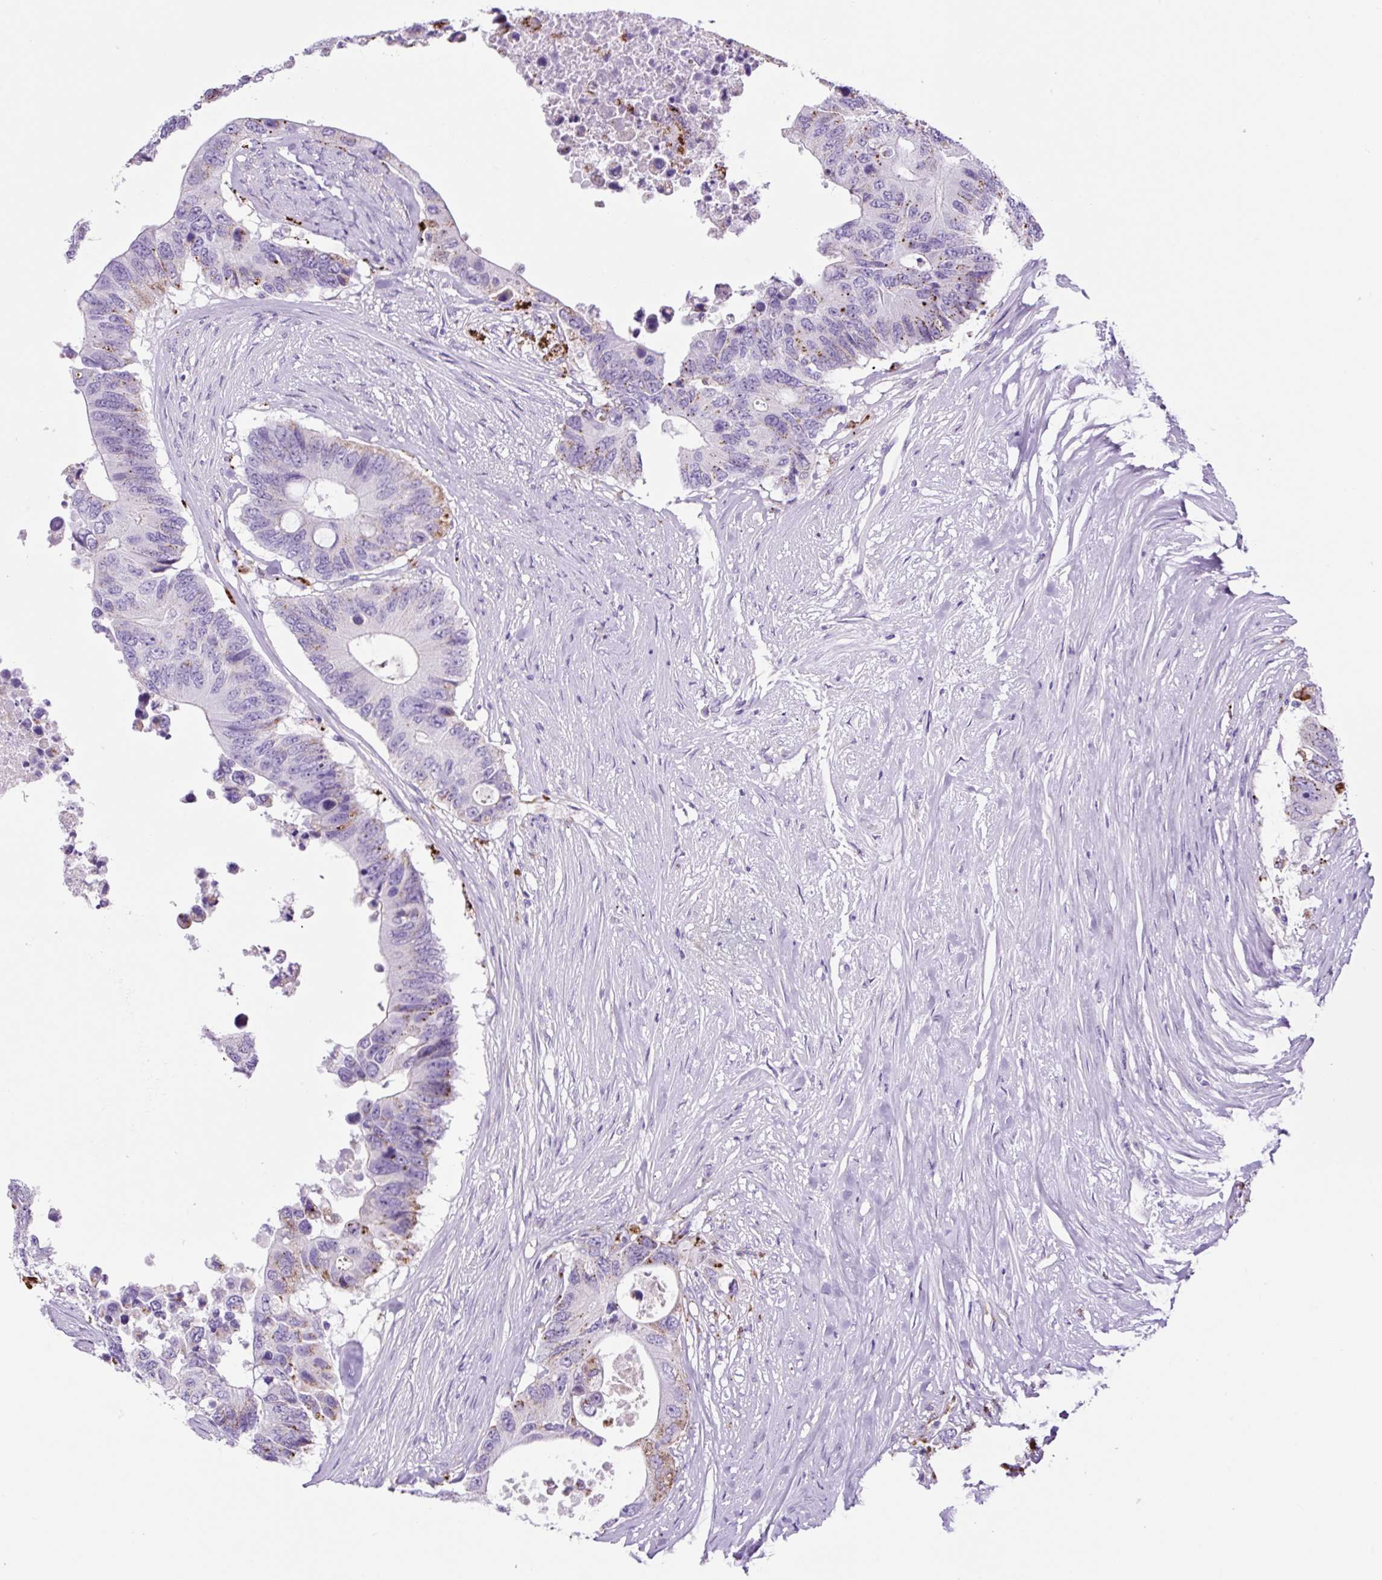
{"staining": {"intensity": "negative", "quantity": "none", "location": "none"}, "tissue": "colorectal cancer", "cell_type": "Tumor cells", "image_type": "cancer", "snomed": [{"axis": "morphology", "description": "Adenocarcinoma, NOS"}, {"axis": "topography", "description": "Colon"}], "caption": "Protein analysis of adenocarcinoma (colorectal) demonstrates no significant positivity in tumor cells.", "gene": "LCN10", "patient": {"sex": "male", "age": 71}}